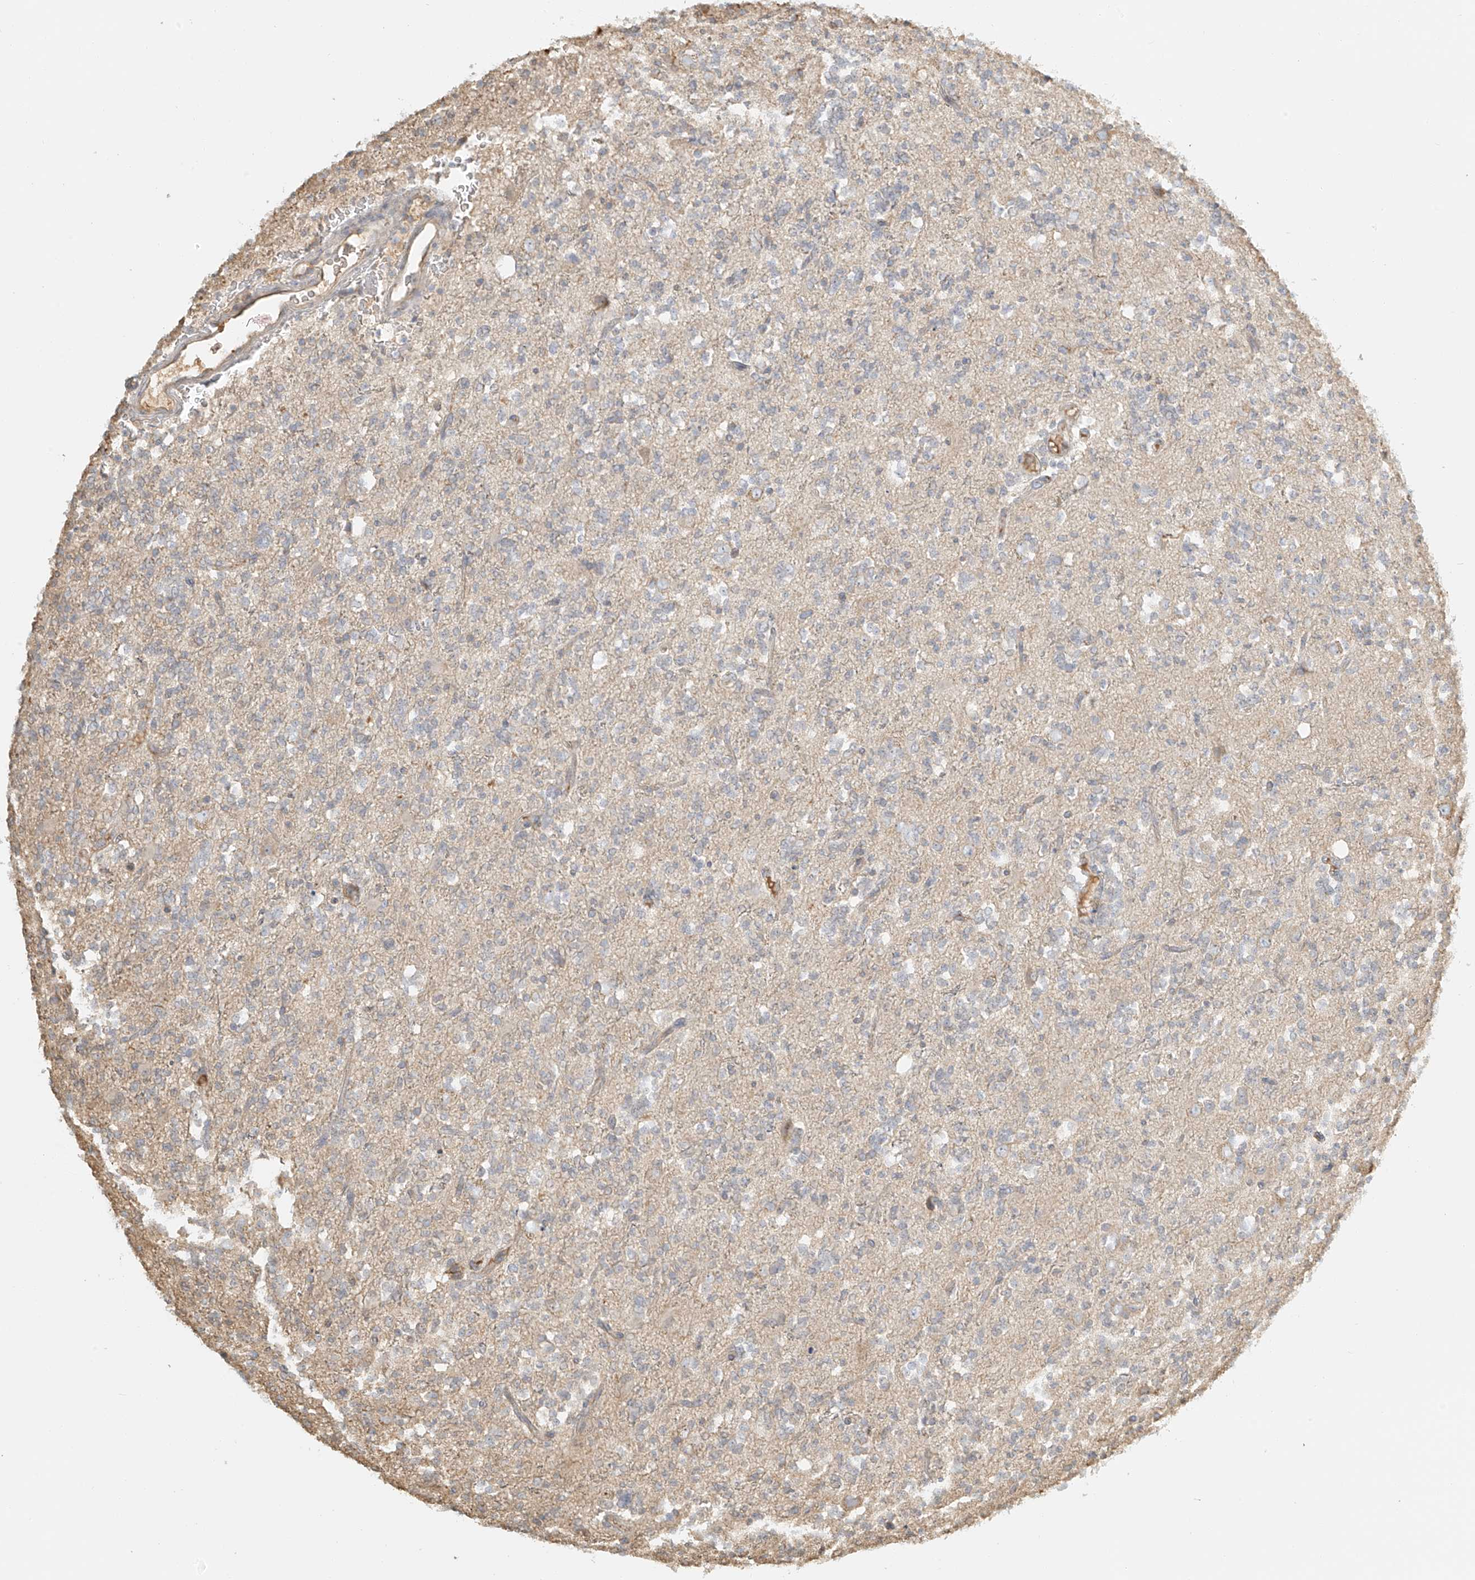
{"staining": {"intensity": "negative", "quantity": "none", "location": "none"}, "tissue": "glioma", "cell_type": "Tumor cells", "image_type": "cancer", "snomed": [{"axis": "morphology", "description": "Glioma, malignant, High grade"}, {"axis": "topography", "description": "Brain"}], "caption": "Glioma stained for a protein using immunohistochemistry demonstrates no positivity tumor cells.", "gene": "UPK1B", "patient": {"sex": "female", "age": 62}}